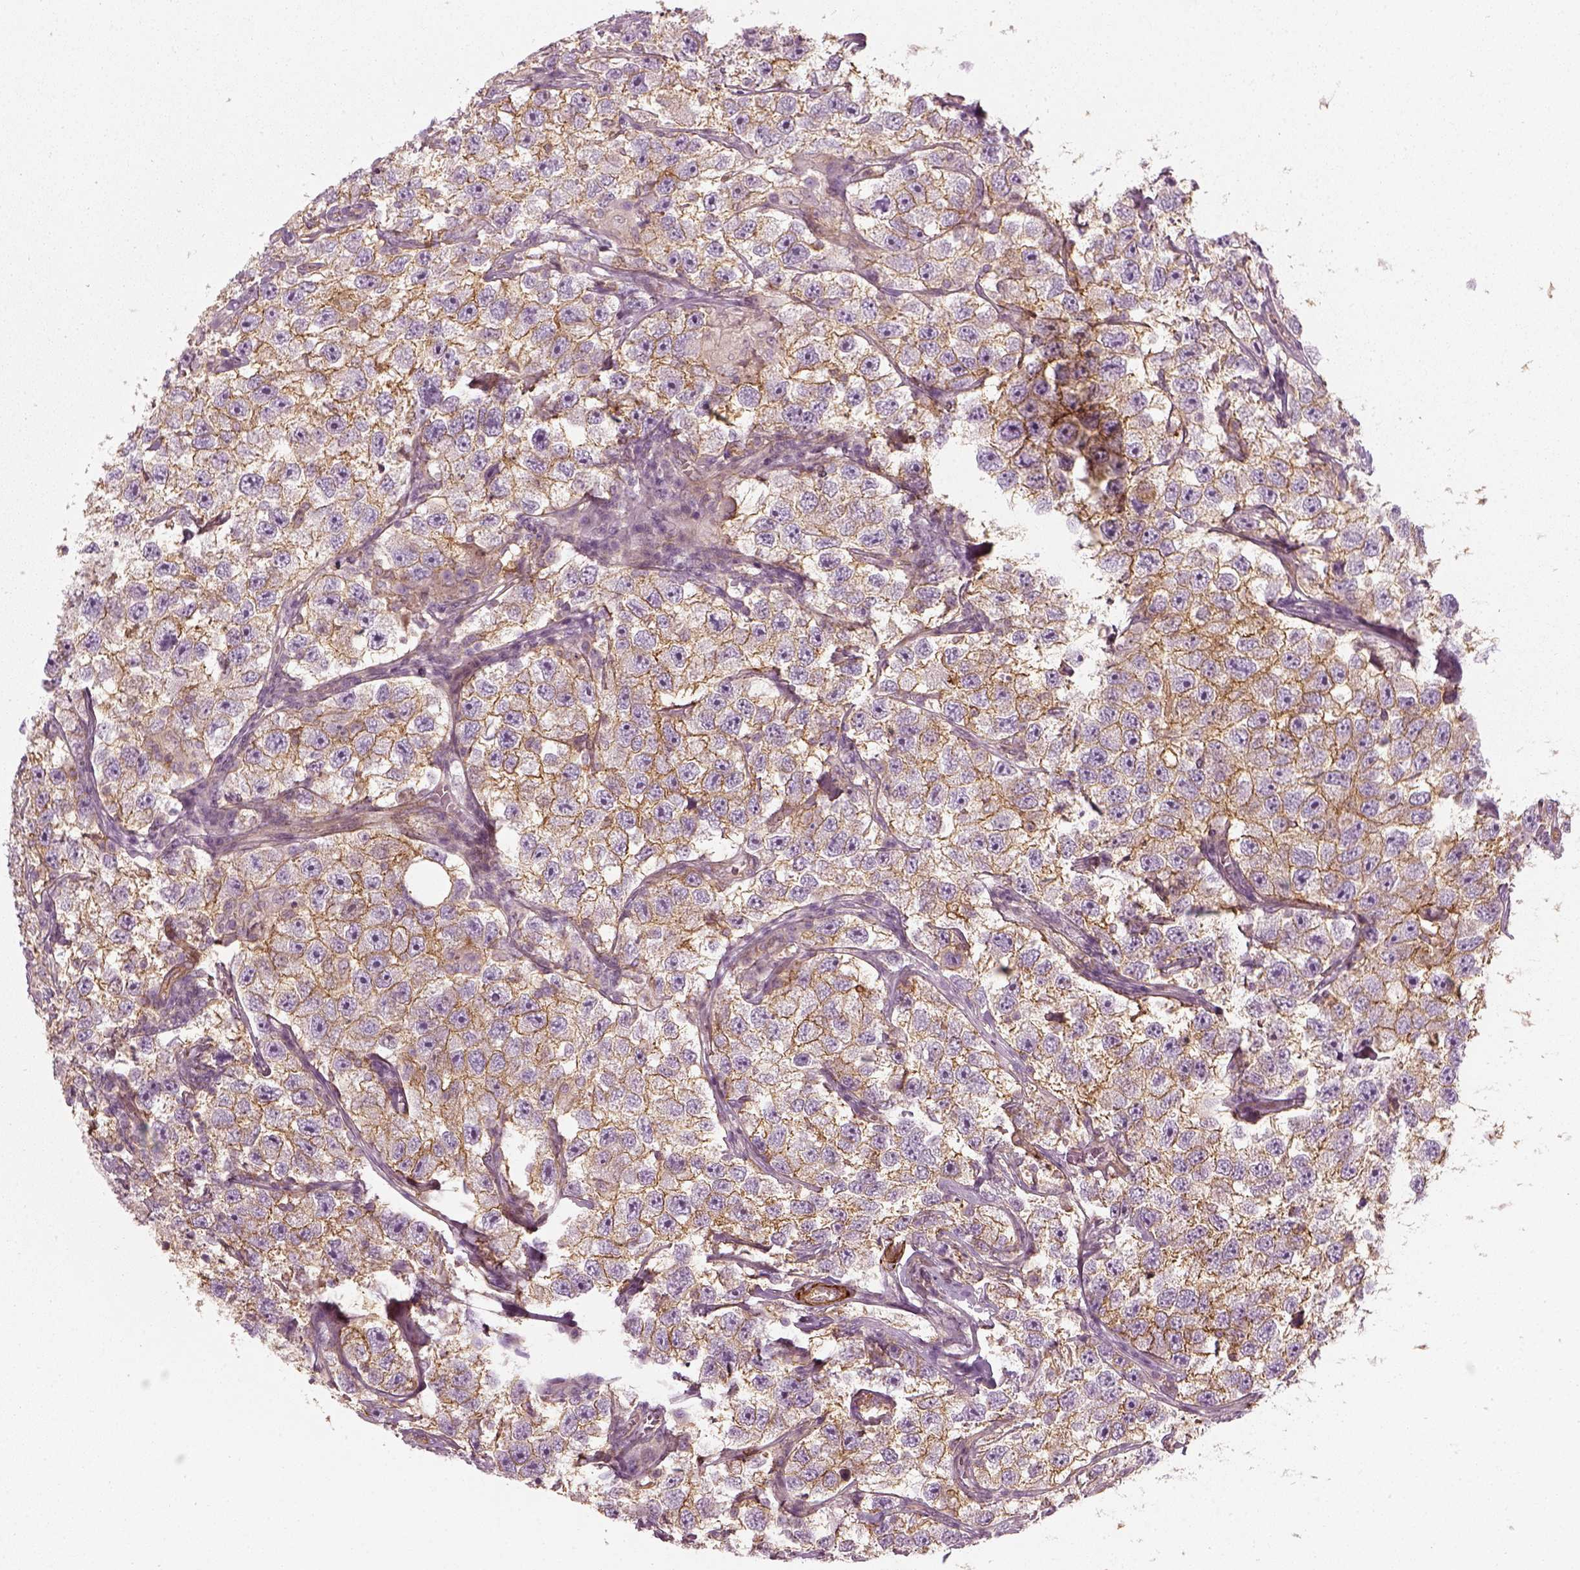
{"staining": {"intensity": "moderate", "quantity": ">75%", "location": "cytoplasmic/membranous"}, "tissue": "testis cancer", "cell_type": "Tumor cells", "image_type": "cancer", "snomed": [{"axis": "morphology", "description": "Seminoma, NOS"}, {"axis": "topography", "description": "Testis"}], "caption": "Human seminoma (testis) stained with a brown dye displays moderate cytoplasmic/membranous positive positivity in about >75% of tumor cells.", "gene": "NPTN", "patient": {"sex": "male", "age": 26}}